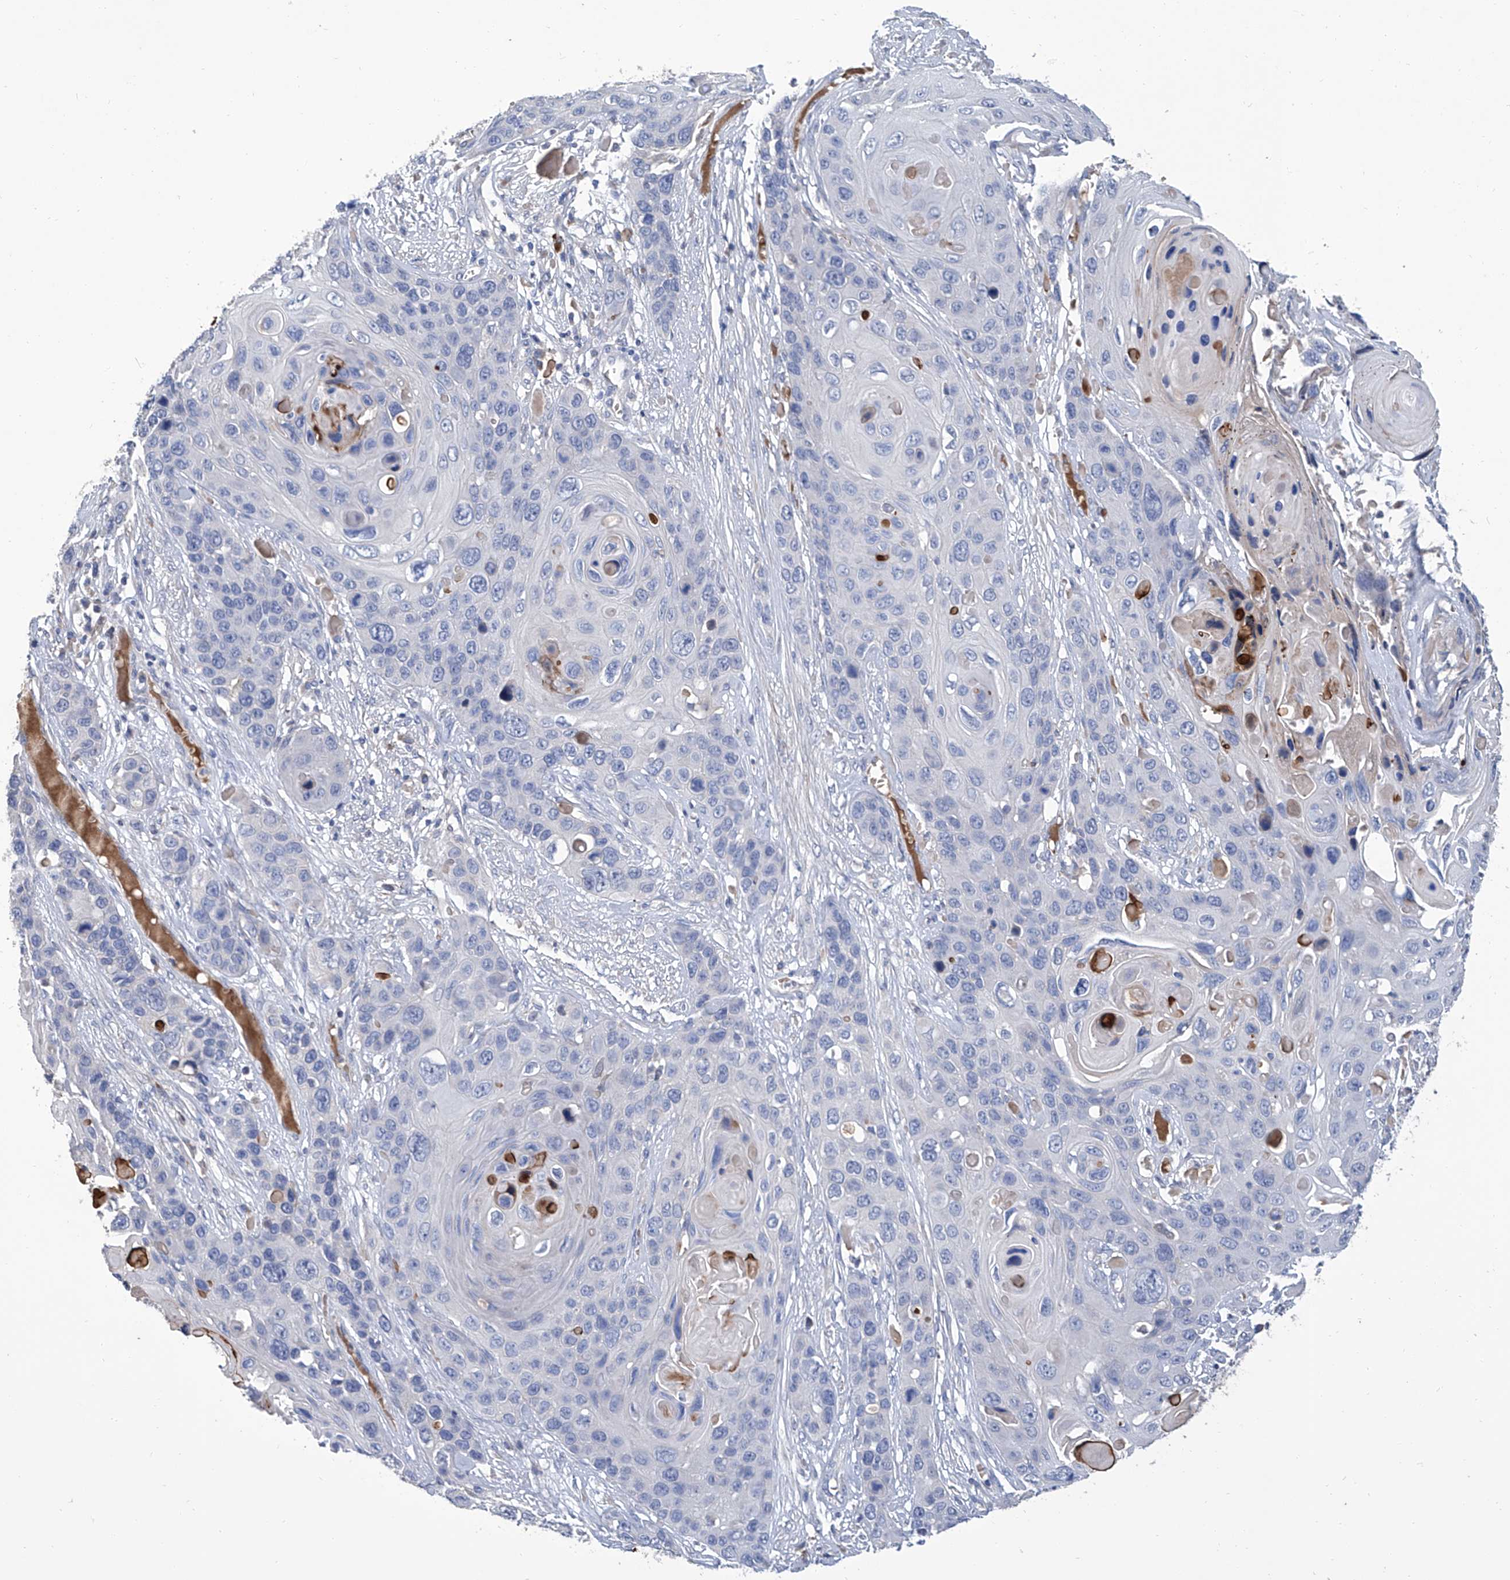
{"staining": {"intensity": "negative", "quantity": "none", "location": "none"}, "tissue": "skin cancer", "cell_type": "Tumor cells", "image_type": "cancer", "snomed": [{"axis": "morphology", "description": "Squamous cell carcinoma, NOS"}, {"axis": "topography", "description": "Skin"}], "caption": "Human skin cancer stained for a protein using IHC demonstrates no expression in tumor cells.", "gene": "GPT", "patient": {"sex": "male", "age": 55}}